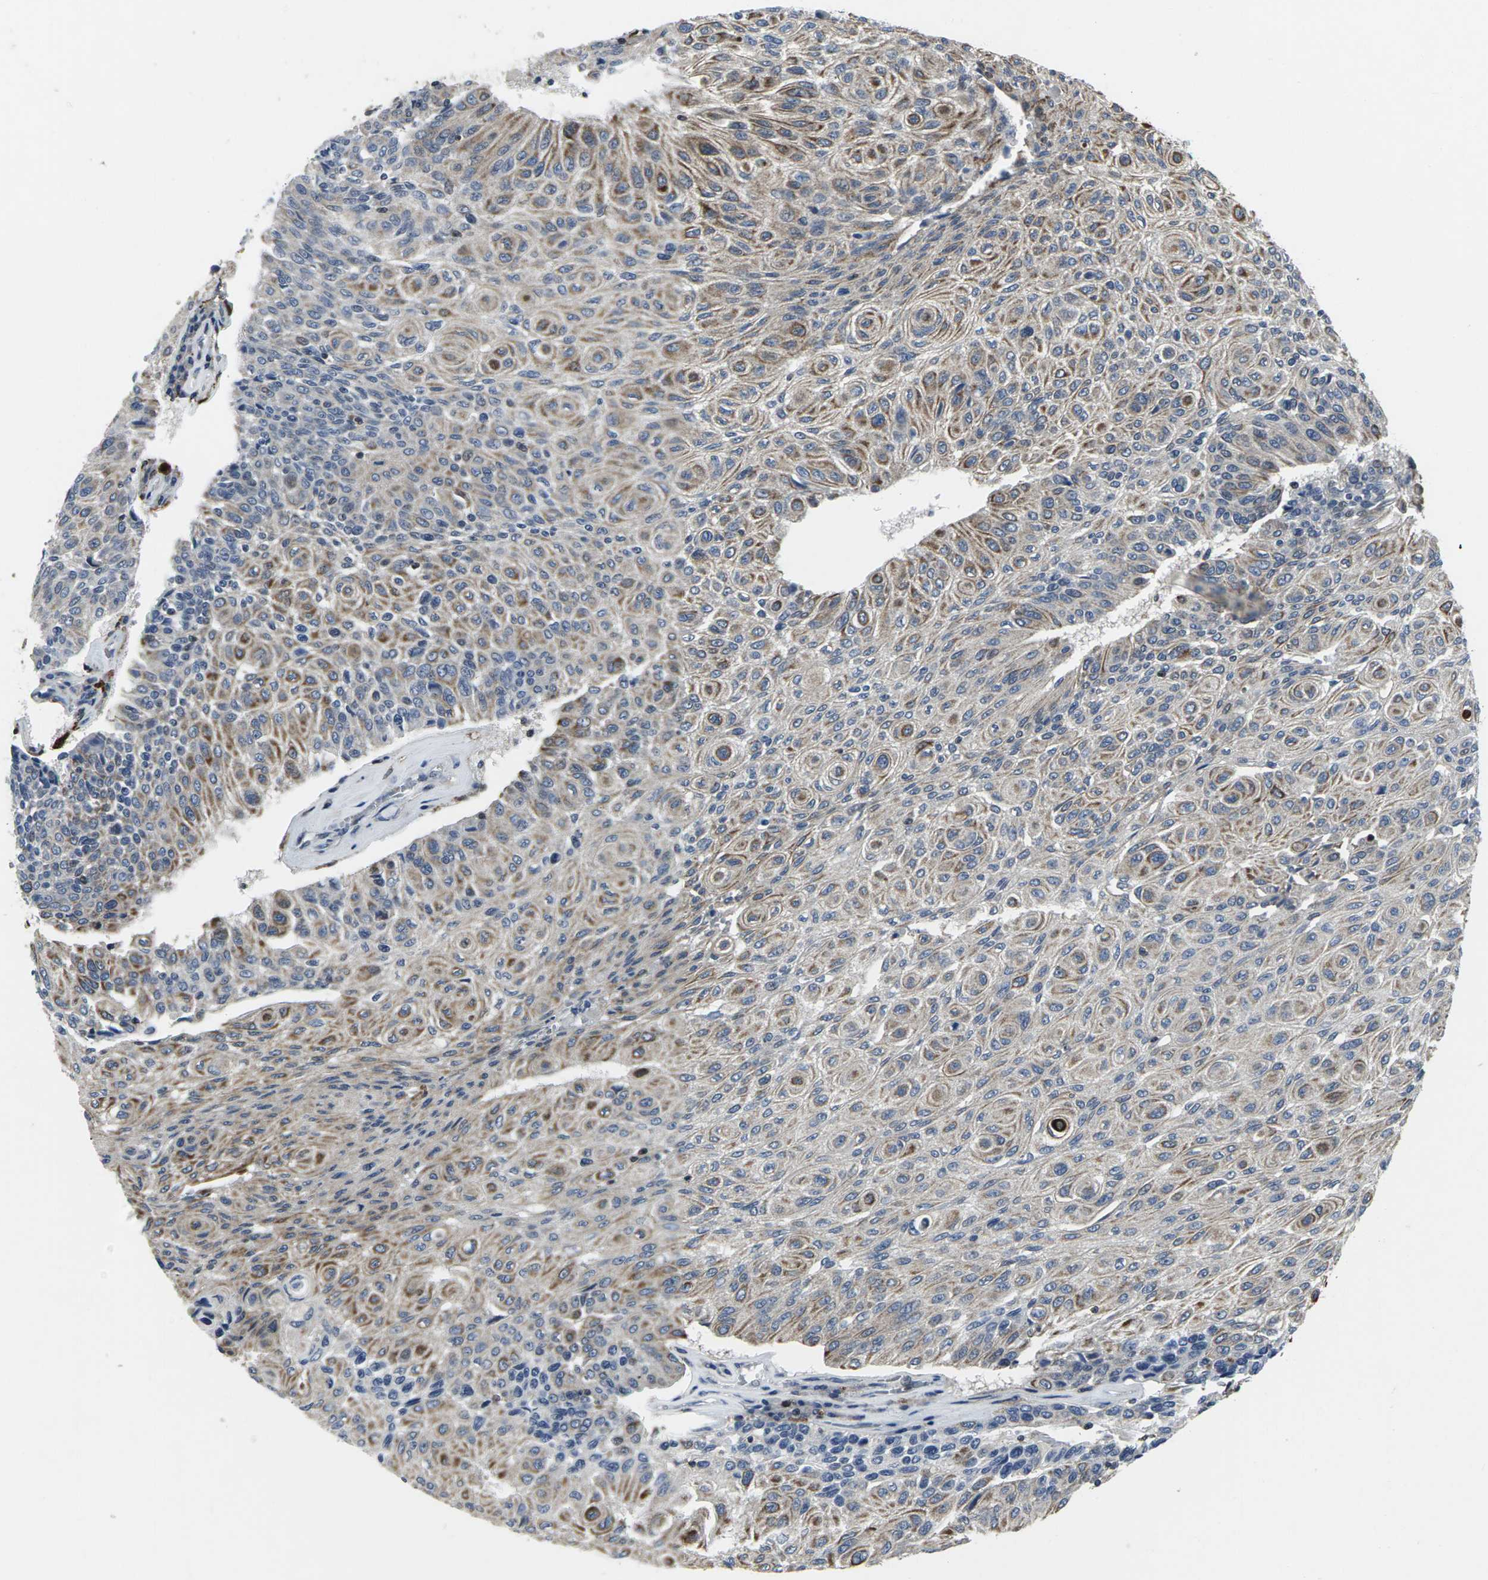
{"staining": {"intensity": "moderate", "quantity": ">75%", "location": "cytoplasmic/membranous"}, "tissue": "urothelial cancer", "cell_type": "Tumor cells", "image_type": "cancer", "snomed": [{"axis": "morphology", "description": "Urothelial carcinoma, High grade"}, {"axis": "topography", "description": "Urinary bladder"}], "caption": "DAB immunohistochemical staining of human urothelial cancer demonstrates moderate cytoplasmic/membranous protein staining in about >75% of tumor cells.", "gene": "STAT4", "patient": {"sex": "male", "age": 66}}